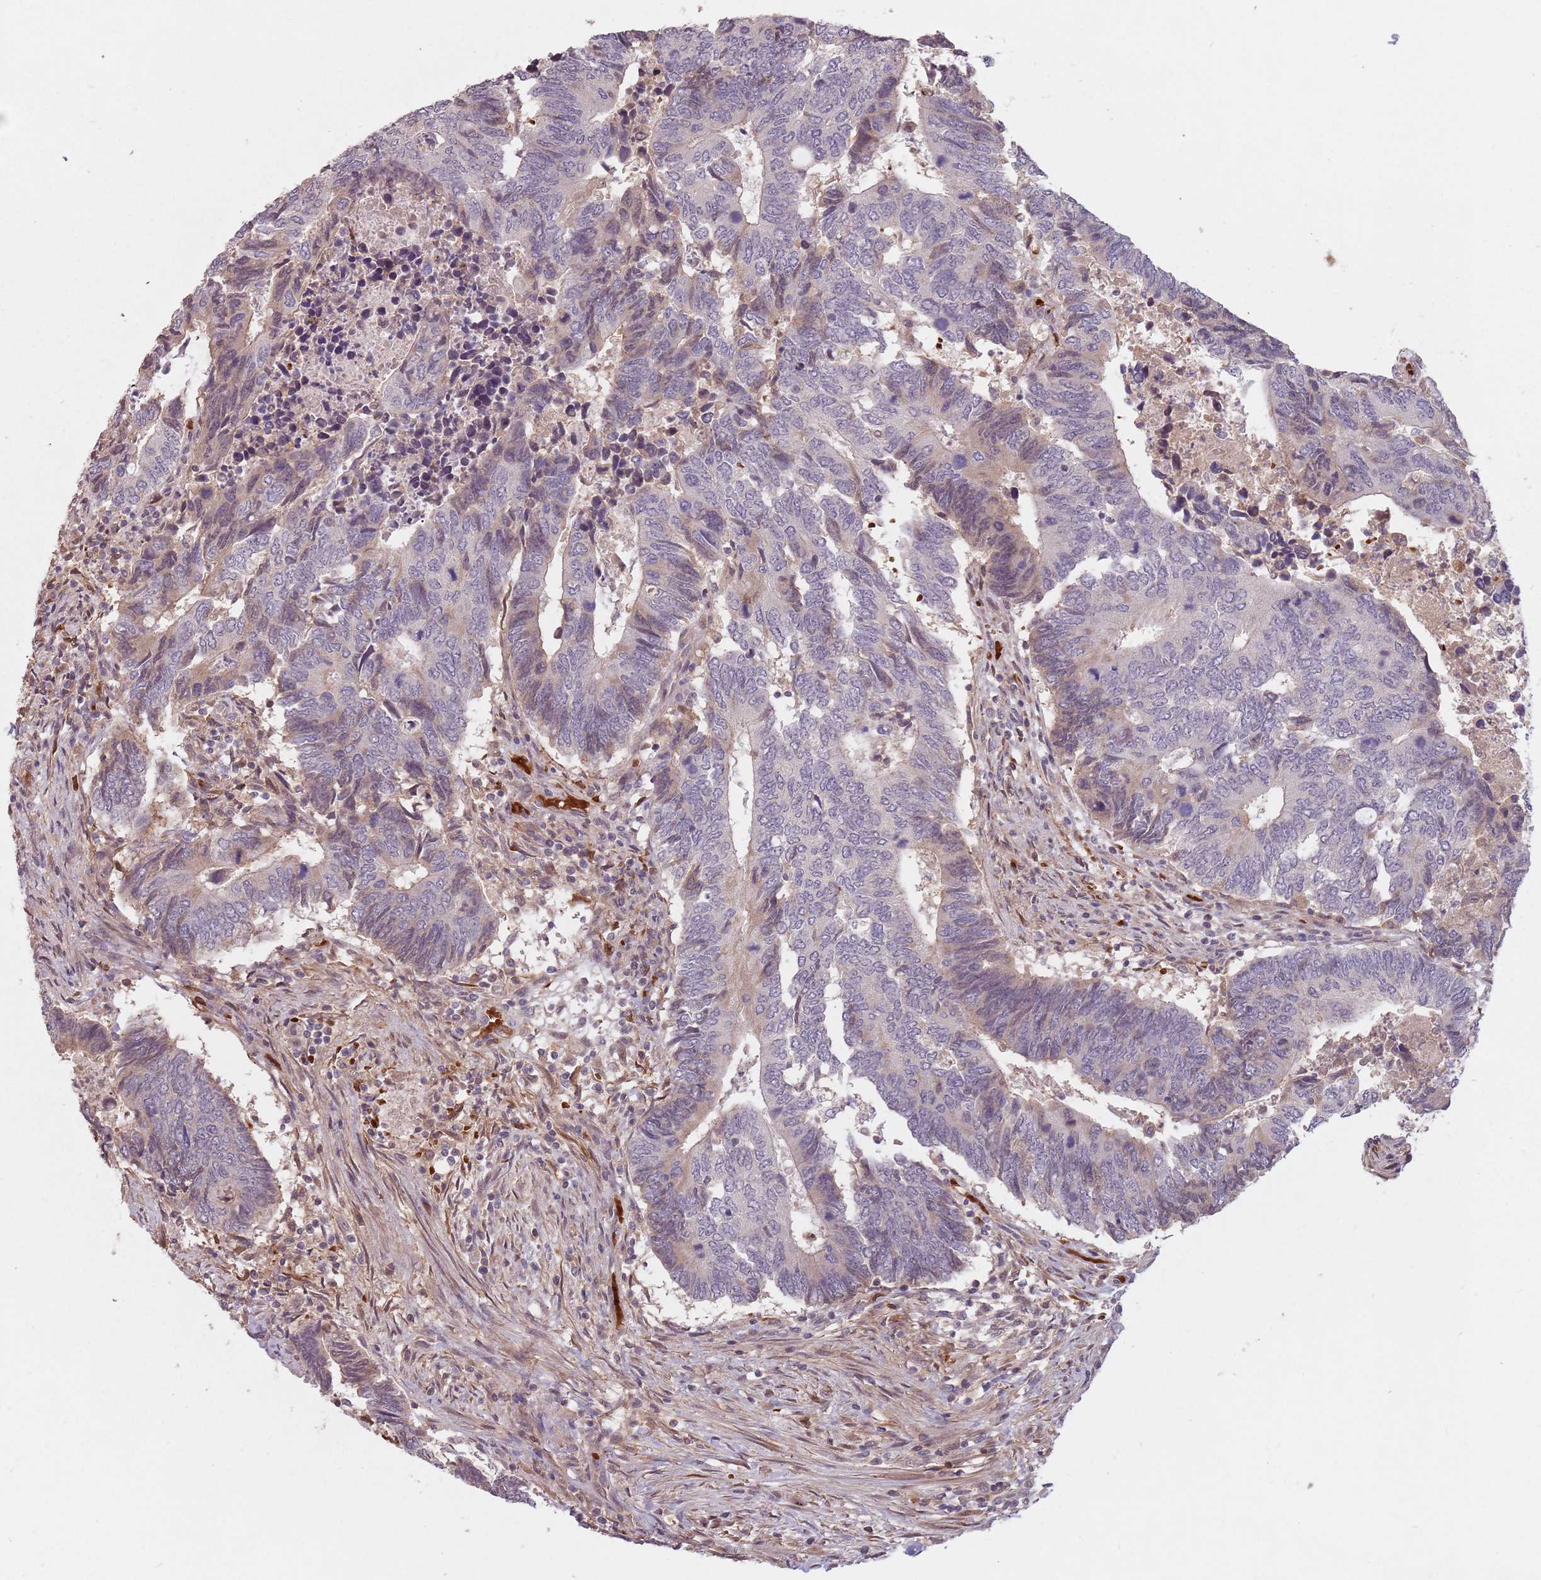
{"staining": {"intensity": "negative", "quantity": "none", "location": "none"}, "tissue": "colorectal cancer", "cell_type": "Tumor cells", "image_type": "cancer", "snomed": [{"axis": "morphology", "description": "Adenocarcinoma, NOS"}, {"axis": "topography", "description": "Colon"}], "caption": "IHC photomicrograph of neoplastic tissue: colorectal adenocarcinoma stained with DAB shows no significant protein expression in tumor cells. The staining is performed using DAB (3,3'-diaminobenzidine) brown chromogen with nuclei counter-stained in using hematoxylin.", "gene": "GPR180", "patient": {"sex": "male", "age": 87}}